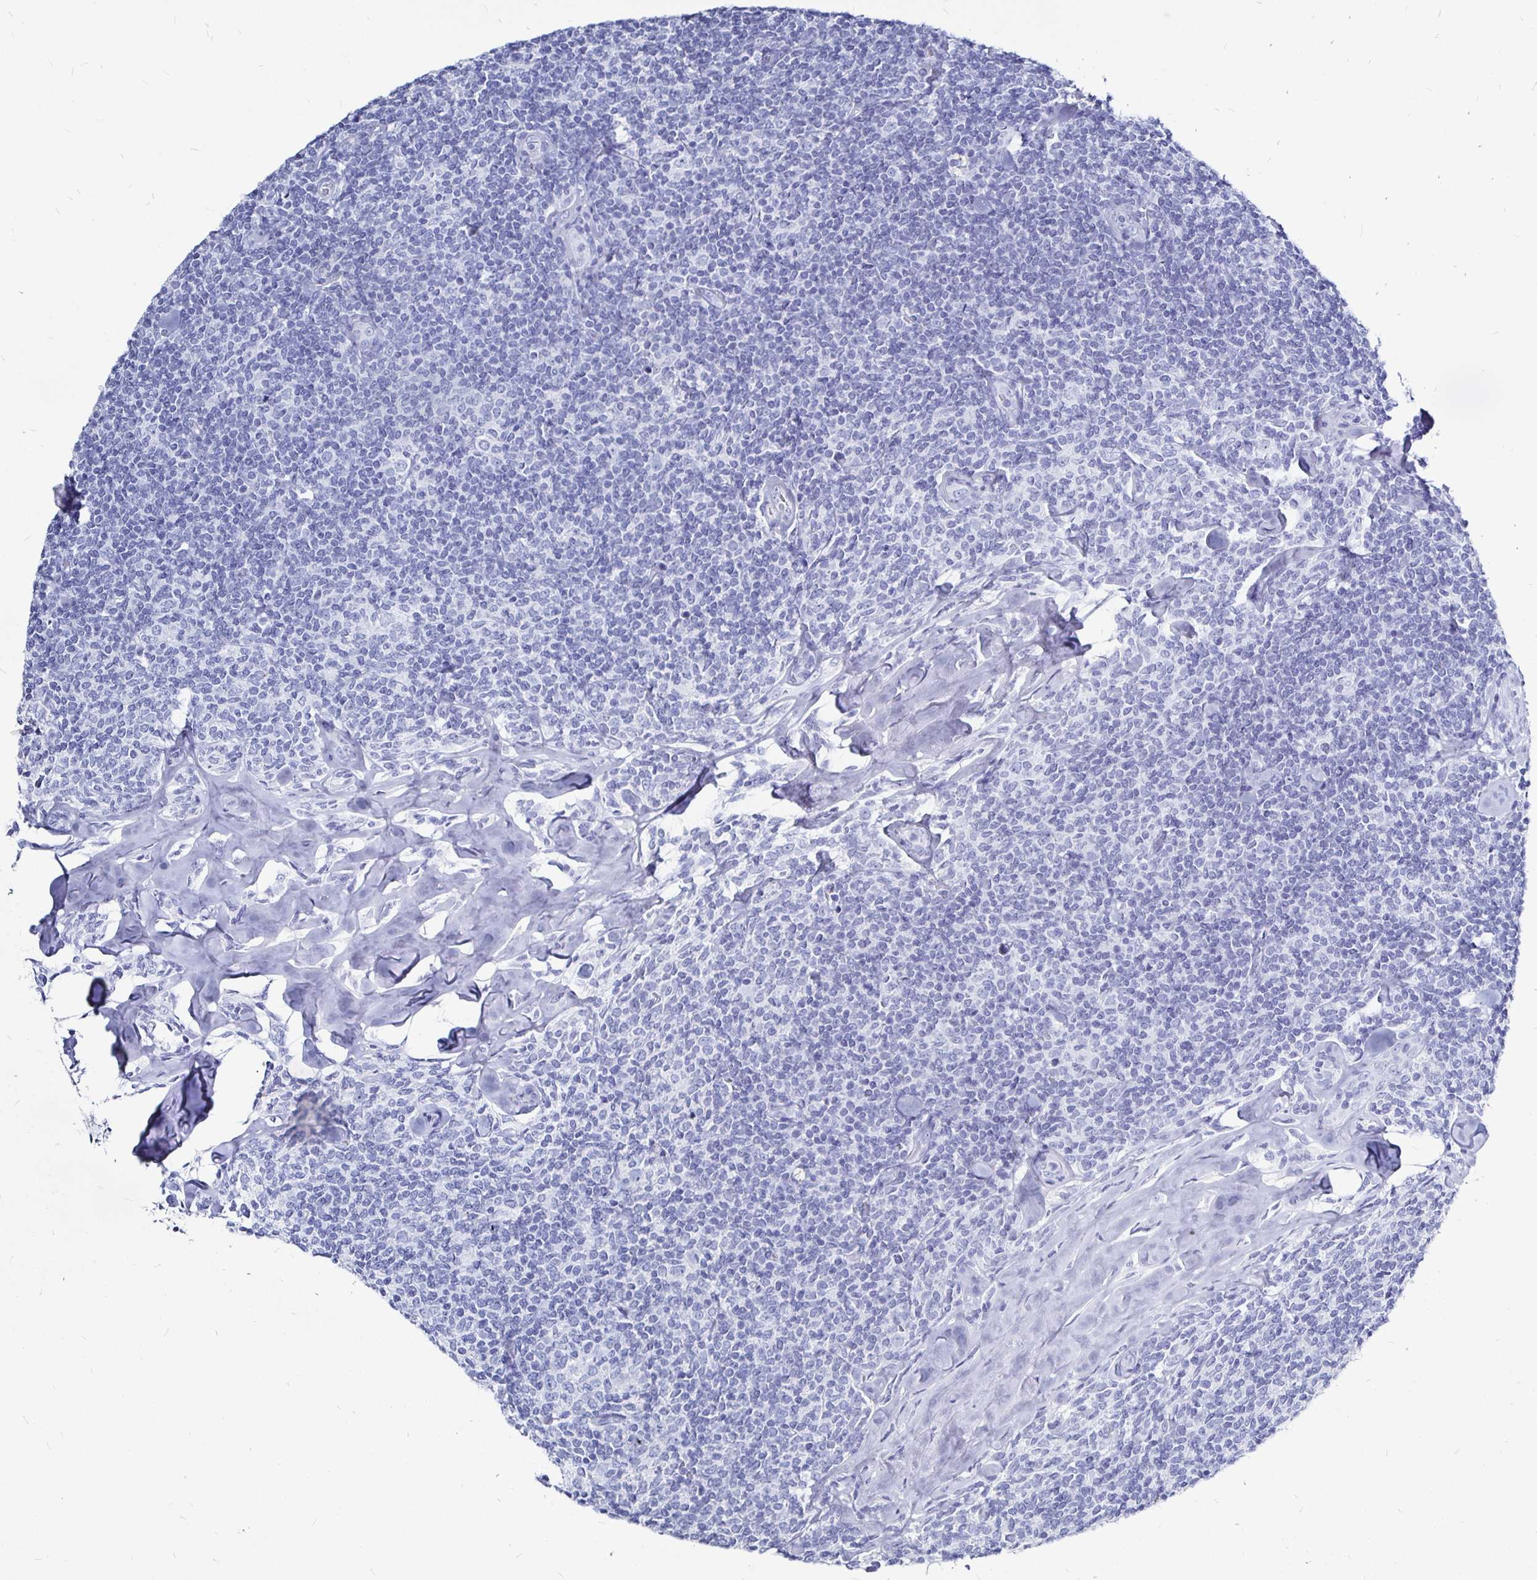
{"staining": {"intensity": "negative", "quantity": "none", "location": "none"}, "tissue": "lymphoma", "cell_type": "Tumor cells", "image_type": "cancer", "snomed": [{"axis": "morphology", "description": "Malignant lymphoma, non-Hodgkin's type, Low grade"}, {"axis": "topography", "description": "Lymph node"}], "caption": "Immunohistochemical staining of malignant lymphoma, non-Hodgkin's type (low-grade) reveals no significant expression in tumor cells.", "gene": "LUZP4", "patient": {"sex": "female", "age": 56}}